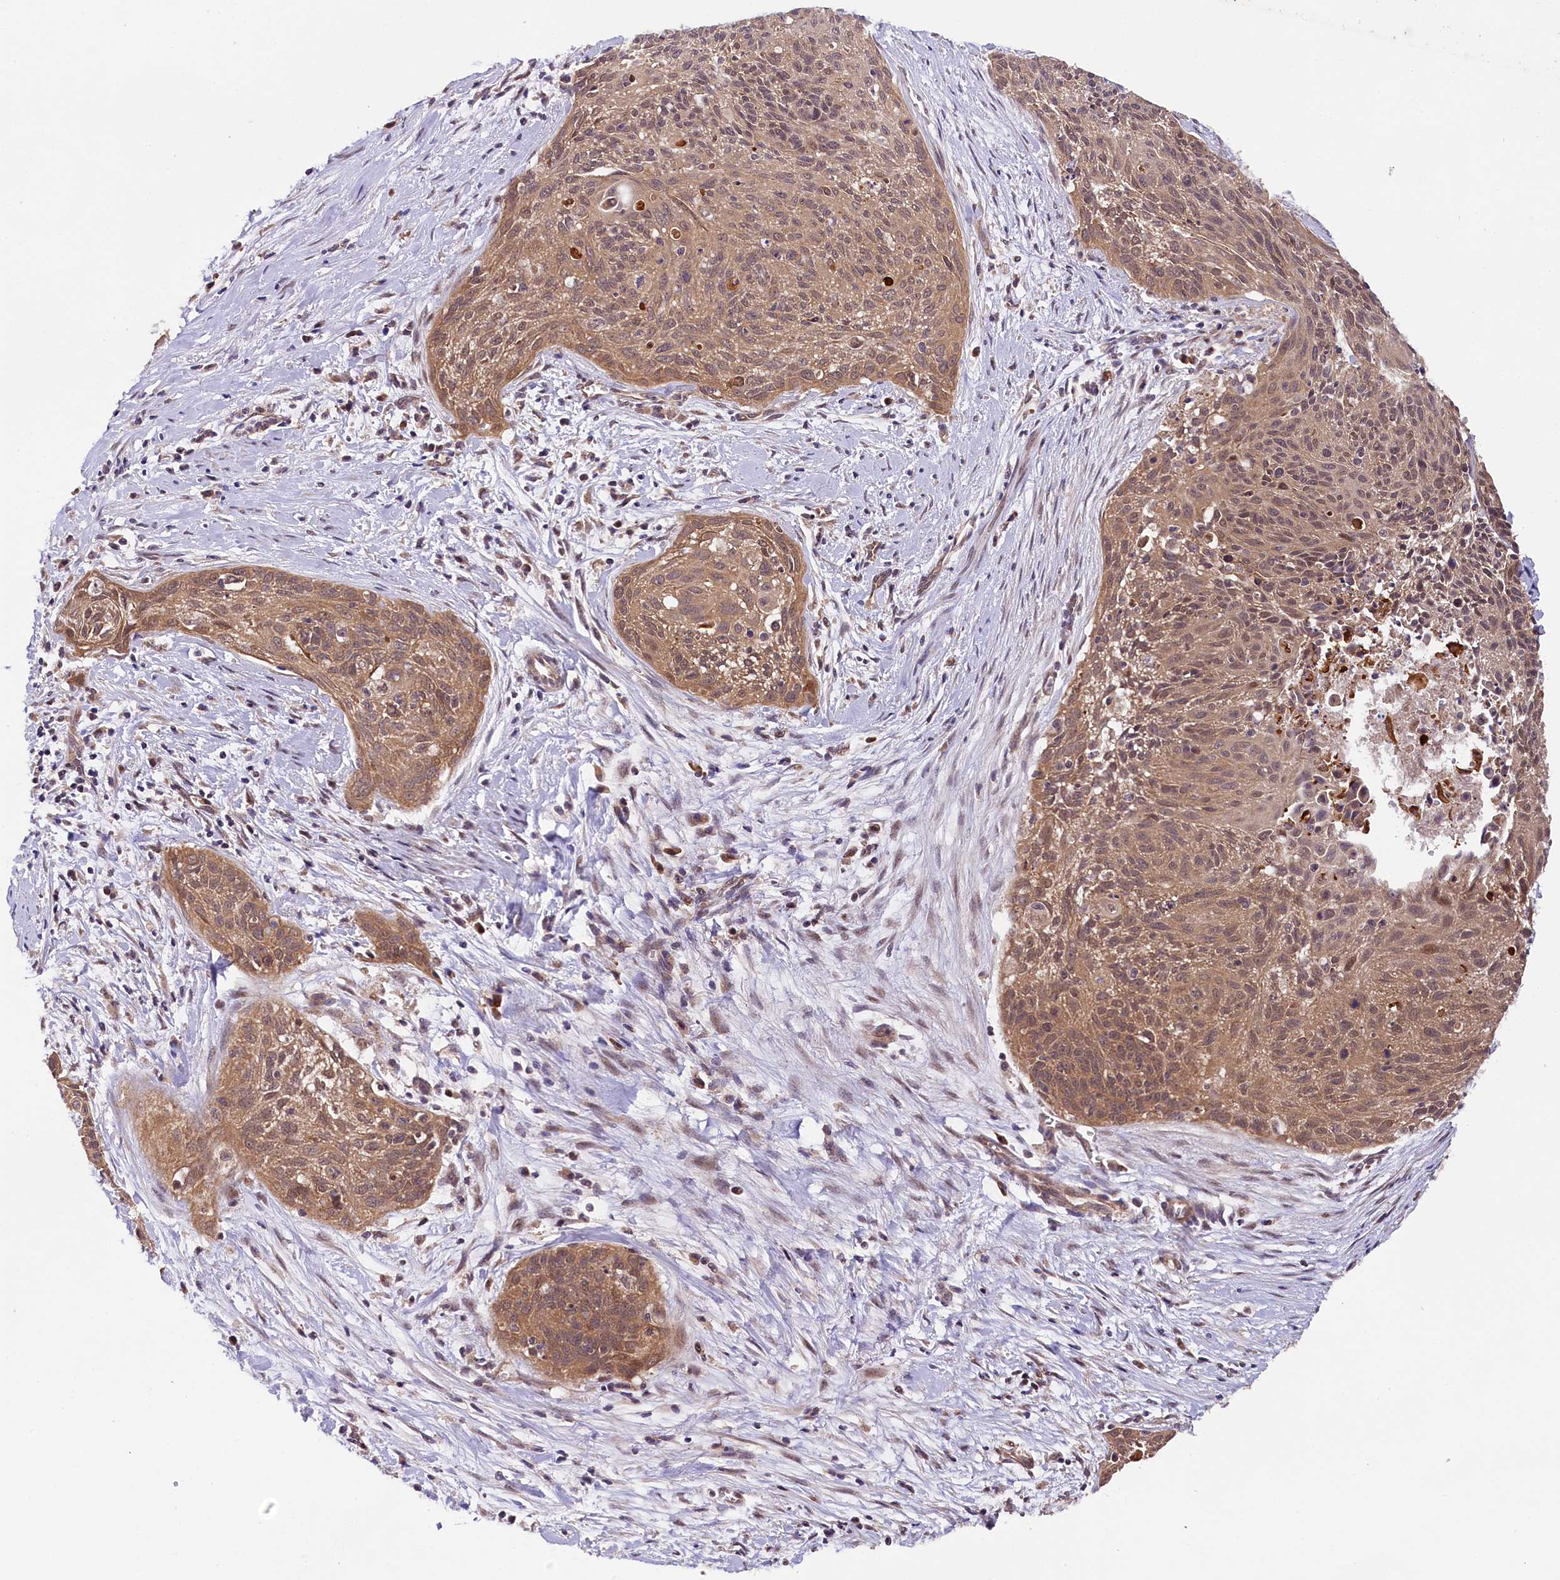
{"staining": {"intensity": "moderate", "quantity": ">75%", "location": "cytoplasmic/membranous"}, "tissue": "cervical cancer", "cell_type": "Tumor cells", "image_type": "cancer", "snomed": [{"axis": "morphology", "description": "Squamous cell carcinoma, NOS"}, {"axis": "topography", "description": "Cervix"}], "caption": "Moderate cytoplasmic/membranous staining for a protein is seen in about >75% of tumor cells of squamous cell carcinoma (cervical) using IHC.", "gene": "DOHH", "patient": {"sex": "female", "age": 55}}